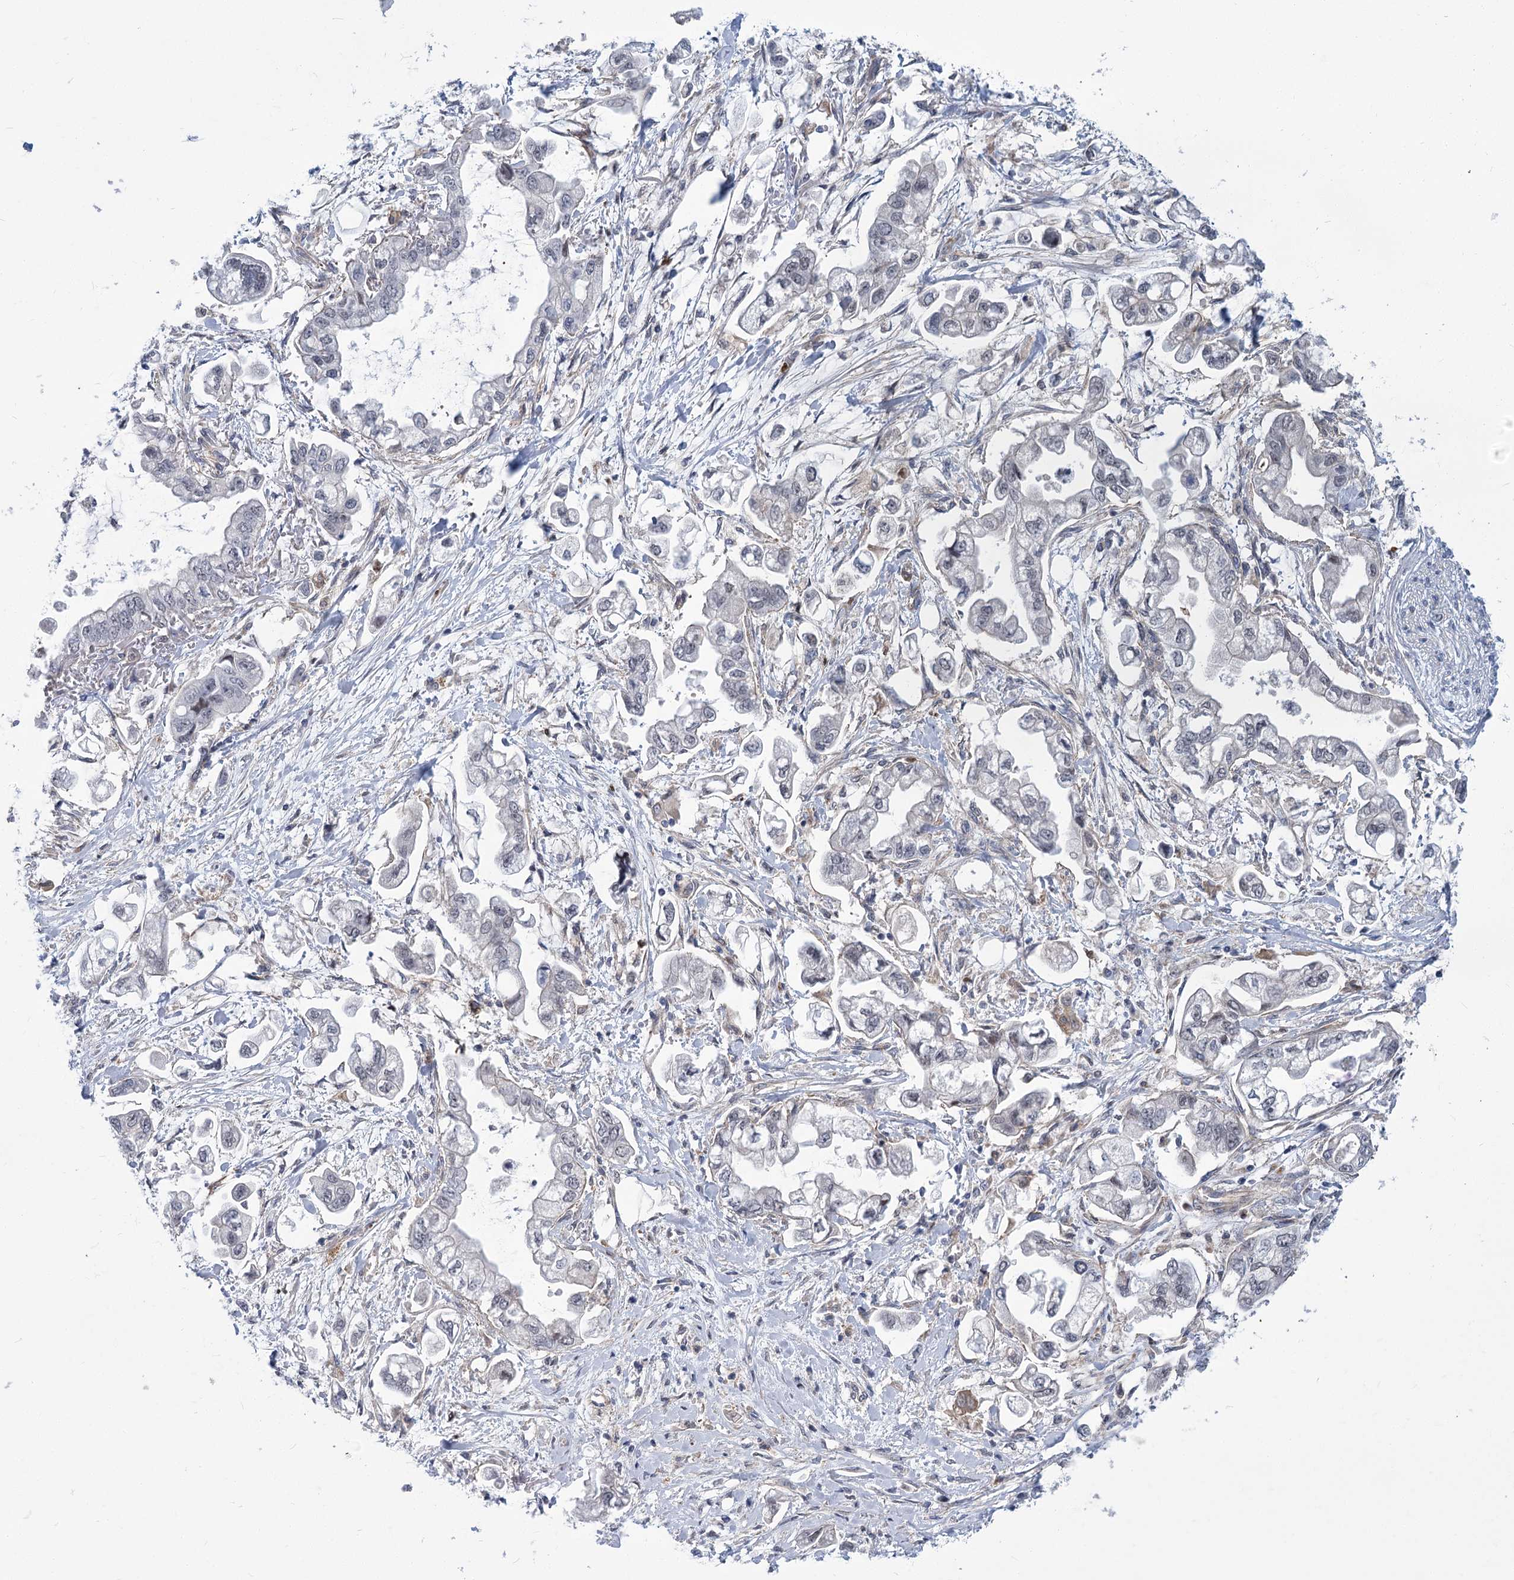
{"staining": {"intensity": "negative", "quantity": "none", "location": "none"}, "tissue": "stomach cancer", "cell_type": "Tumor cells", "image_type": "cancer", "snomed": [{"axis": "morphology", "description": "Adenocarcinoma, NOS"}, {"axis": "topography", "description": "Stomach"}], "caption": "Histopathology image shows no protein positivity in tumor cells of stomach cancer tissue.", "gene": "THAP6", "patient": {"sex": "male", "age": 62}}